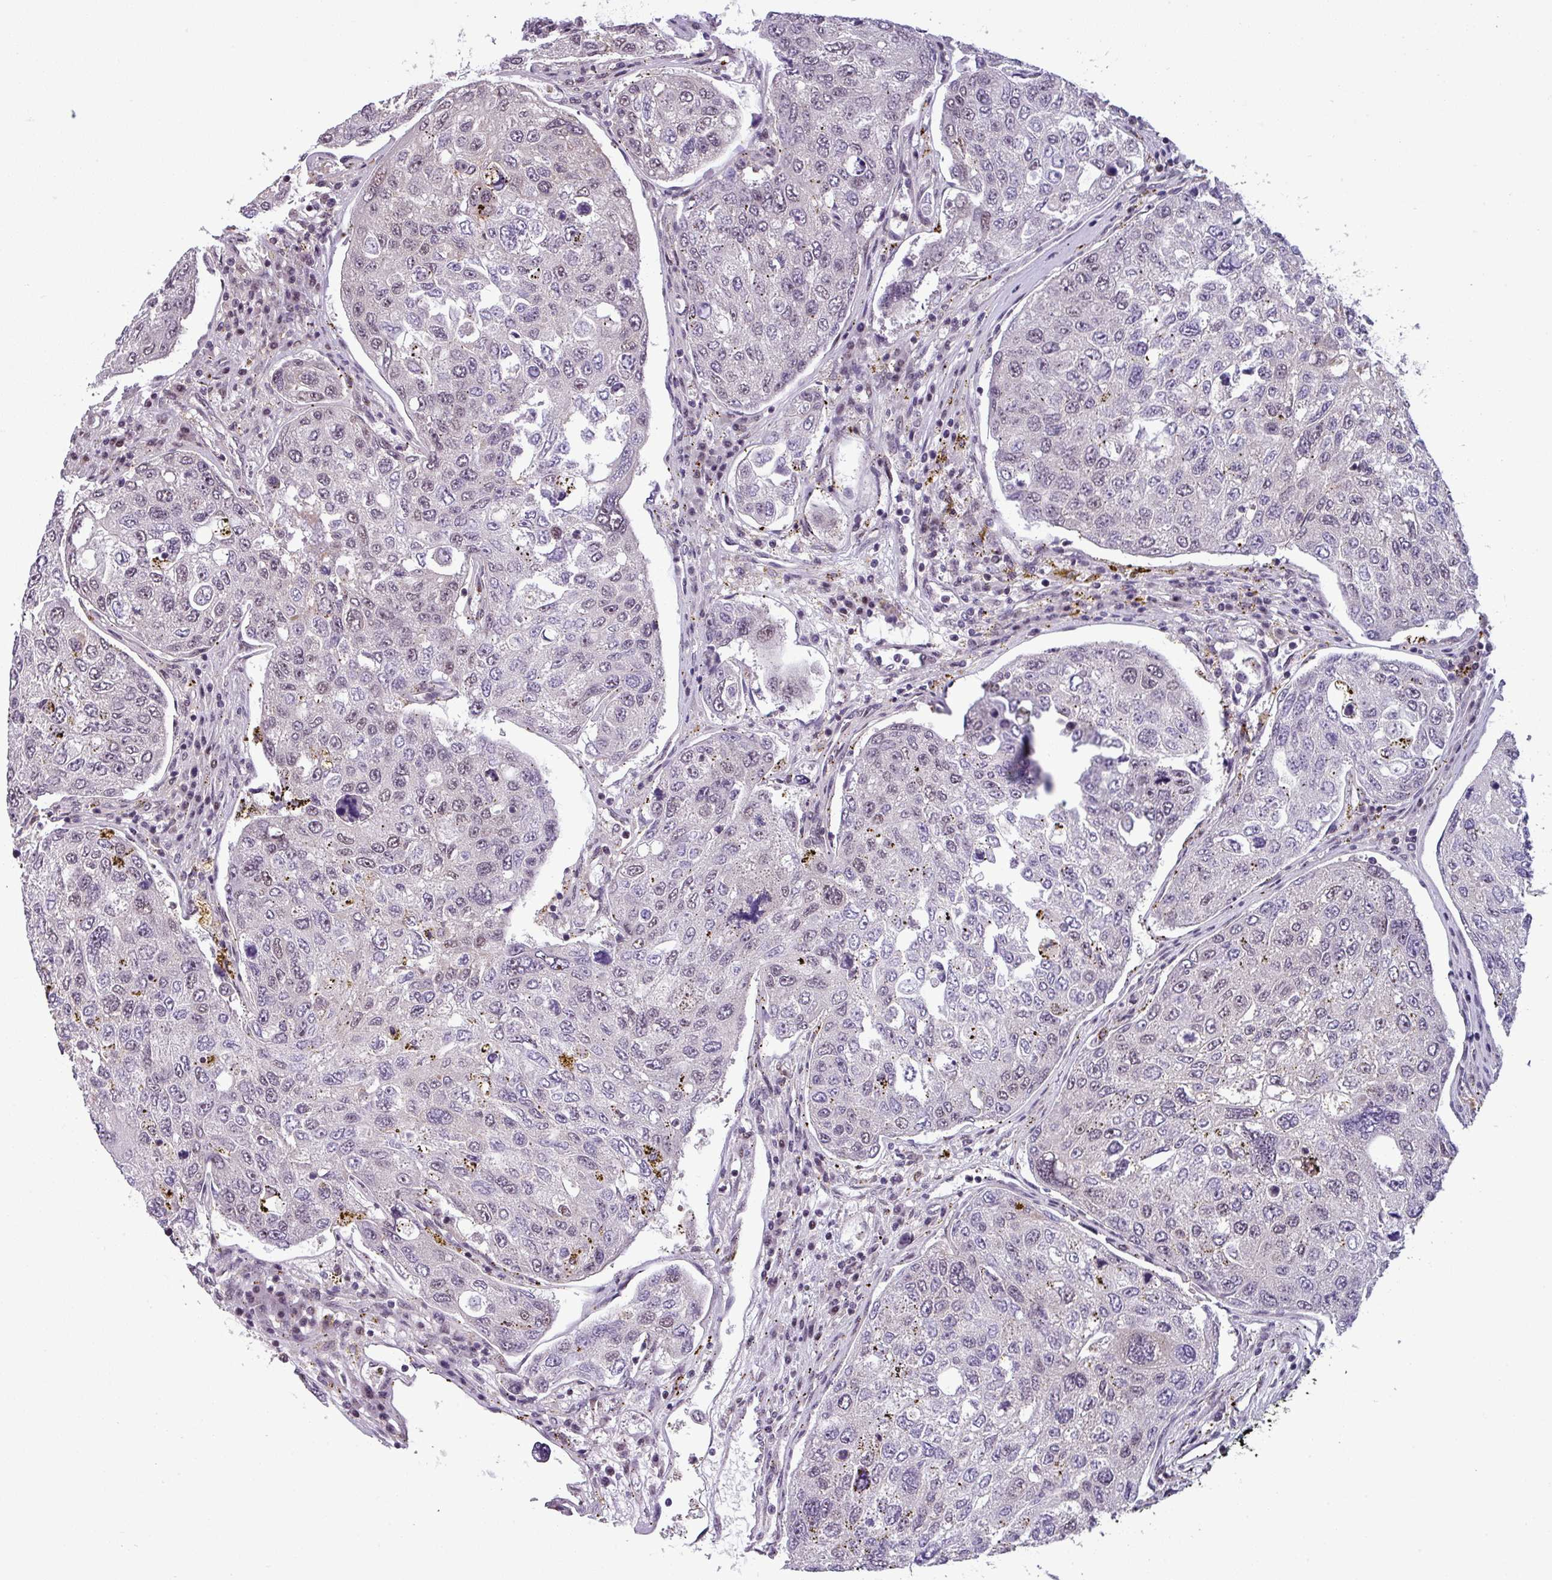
{"staining": {"intensity": "negative", "quantity": "none", "location": "none"}, "tissue": "urothelial cancer", "cell_type": "Tumor cells", "image_type": "cancer", "snomed": [{"axis": "morphology", "description": "Urothelial carcinoma, High grade"}, {"axis": "topography", "description": "Lymph node"}, {"axis": "topography", "description": "Urinary bladder"}], "caption": "Immunohistochemistry of human urothelial cancer shows no staining in tumor cells. (DAB IHC, high magnification).", "gene": "NPFFR1", "patient": {"sex": "male", "age": 51}}